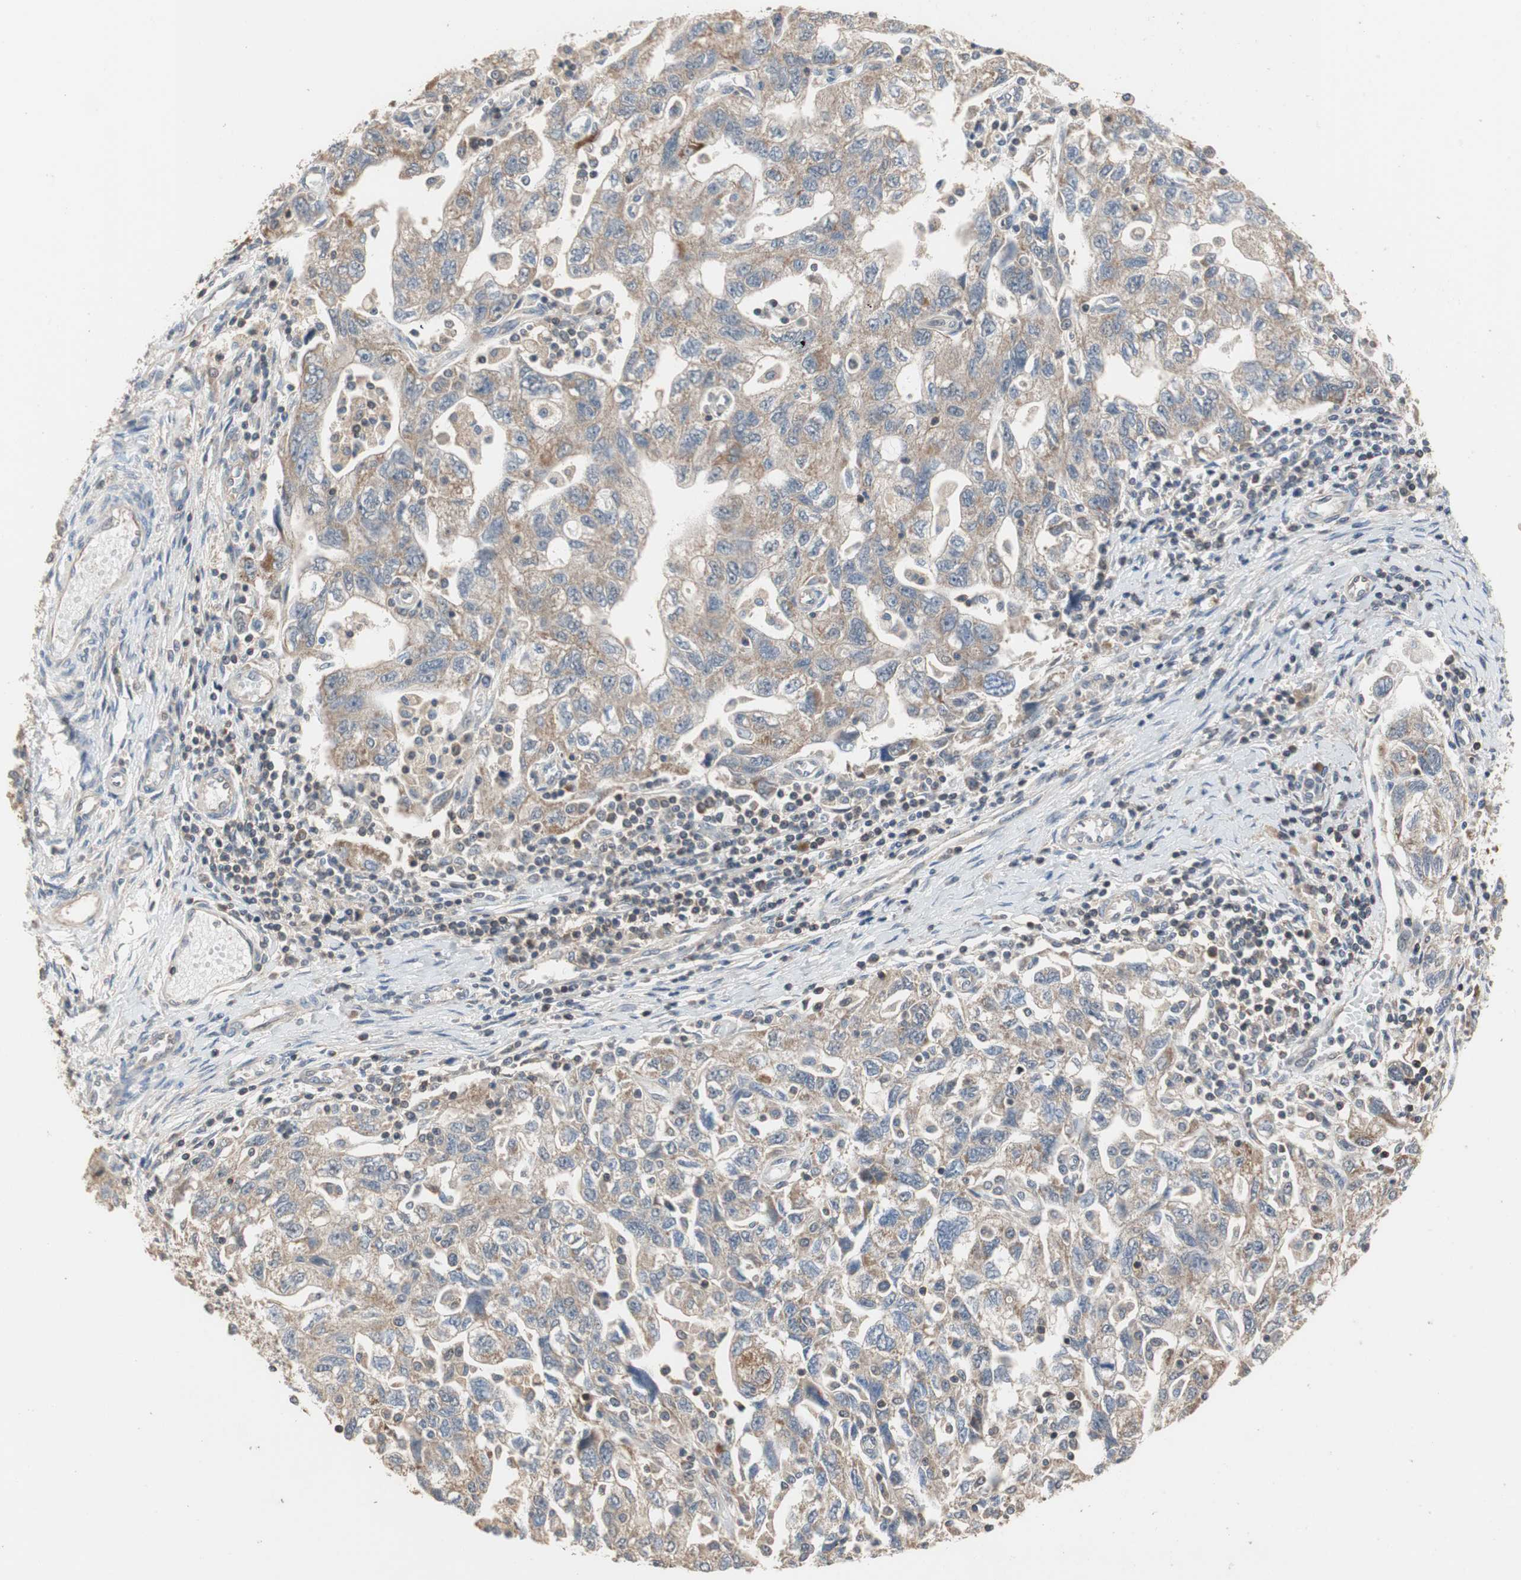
{"staining": {"intensity": "weak", "quantity": ">75%", "location": "cytoplasmic/membranous"}, "tissue": "ovarian cancer", "cell_type": "Tumor cells", "image_type": "cancer", "snomed": [{"axis": "morphology", "description": "Carcinoma, NOS"}, {"axis": "morphology", "description": "Cystadenocarcinoma, serous, NOS"}, {"axis": "topography", "description": "Ovary"}], "caption": "Approximately >75% of tumor cells in human ovarian cancer display weak cytoplasmic/membranous protein expression as visualized by brown immunohistochemical staining.", "gene": "MAP4K2", "patient": {"sex": "female", "age": 69}}